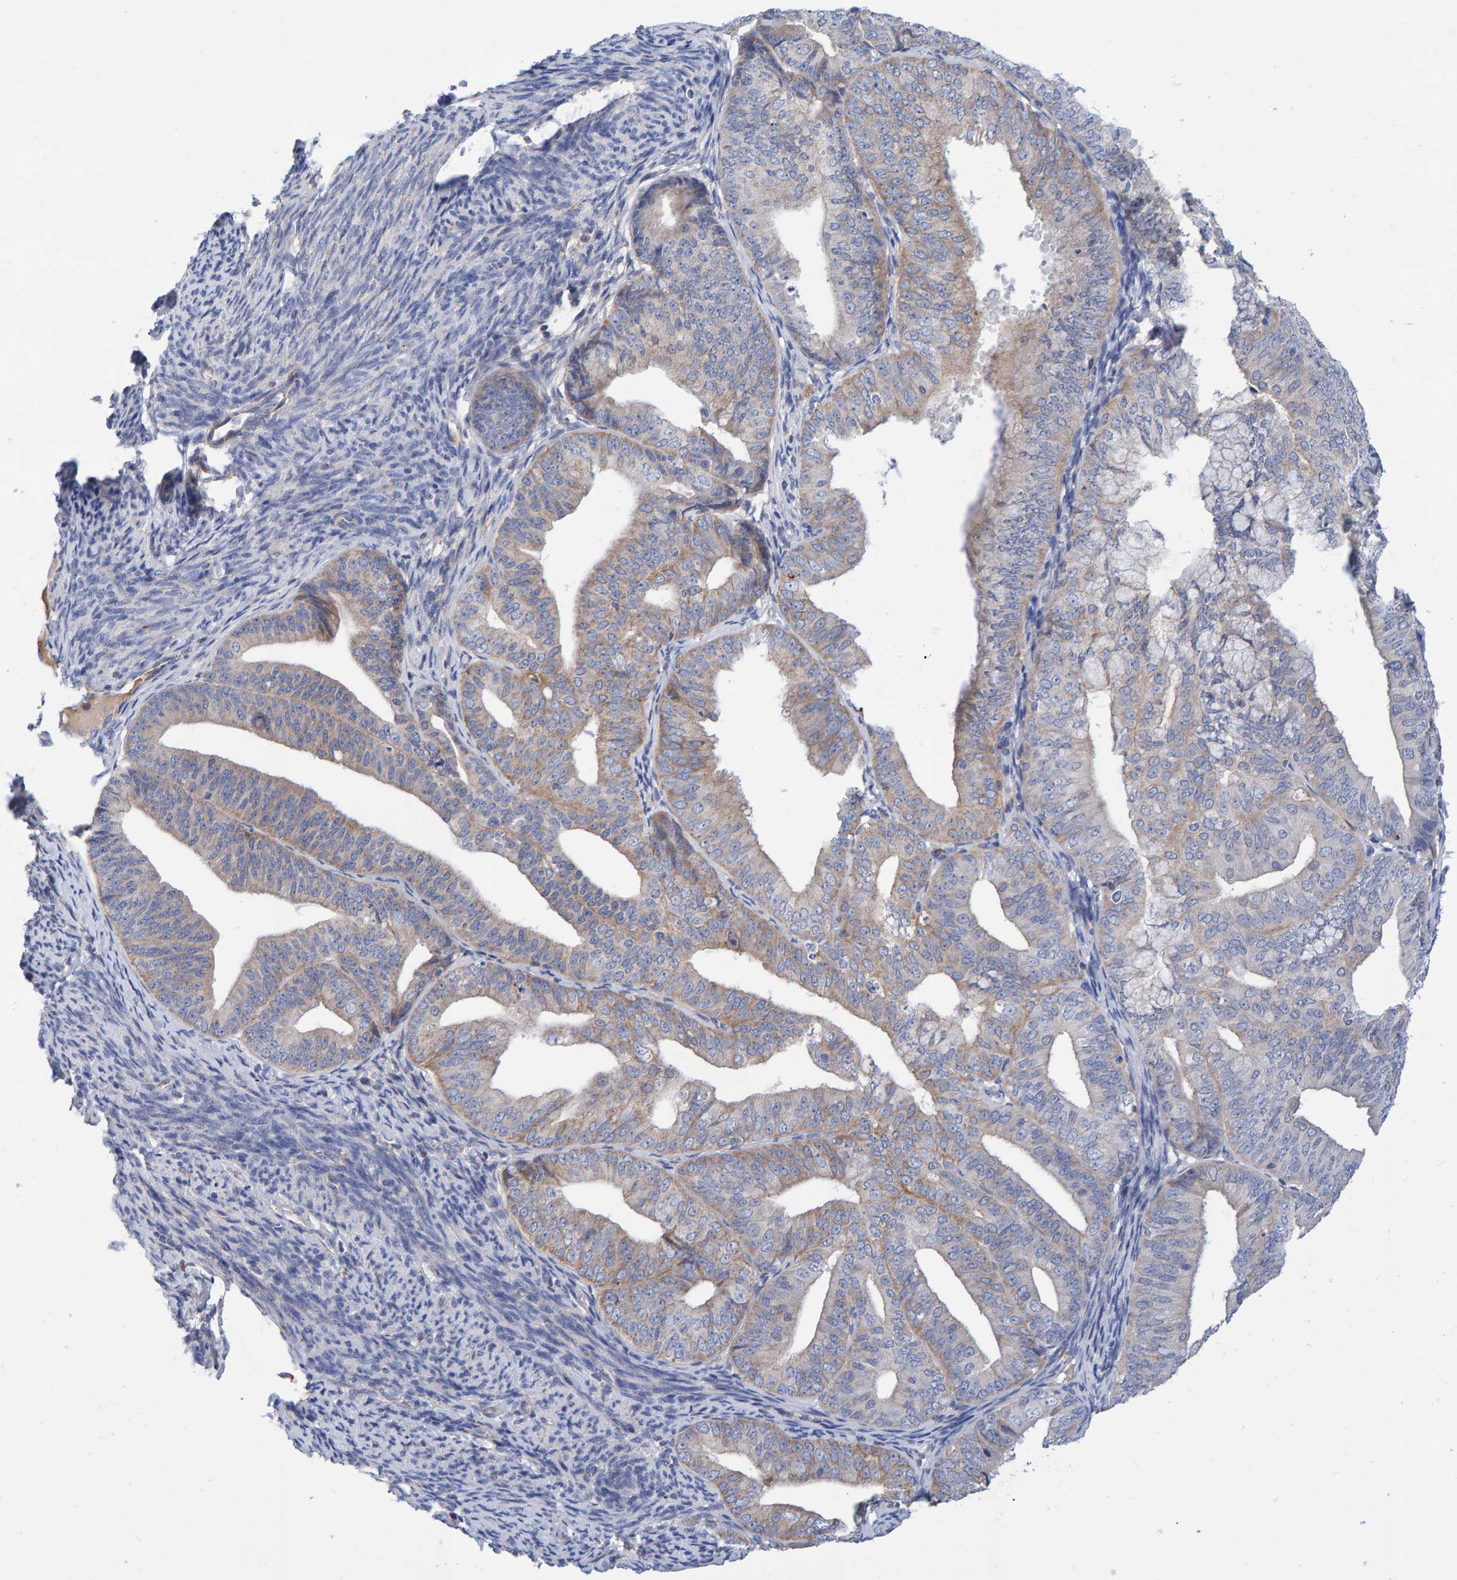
{"staining": {"intensity": "weak", "quantity": "25%-75%", "location": "cytoplasmic/membranous"}, "tissue": "endometrial cancer", "cell_type": "Tumor cells", "image_type": "cancer", "snomed": [{"axis": "morphology", "description": "Adenocarcinoma, NOS"}, {"axis": "topography", "description": "Endometrium"}], "caption": "This micrograph exhibits immunohistochemistry (IHC) staining of human endometrial cancer (adenocarcinoma), with low weak cytoplasmic/membranous expression in approximately 25%-75% of tumor cells.", "gene": "EFR3A", "patient": {"sex": "female", "age": 63}}